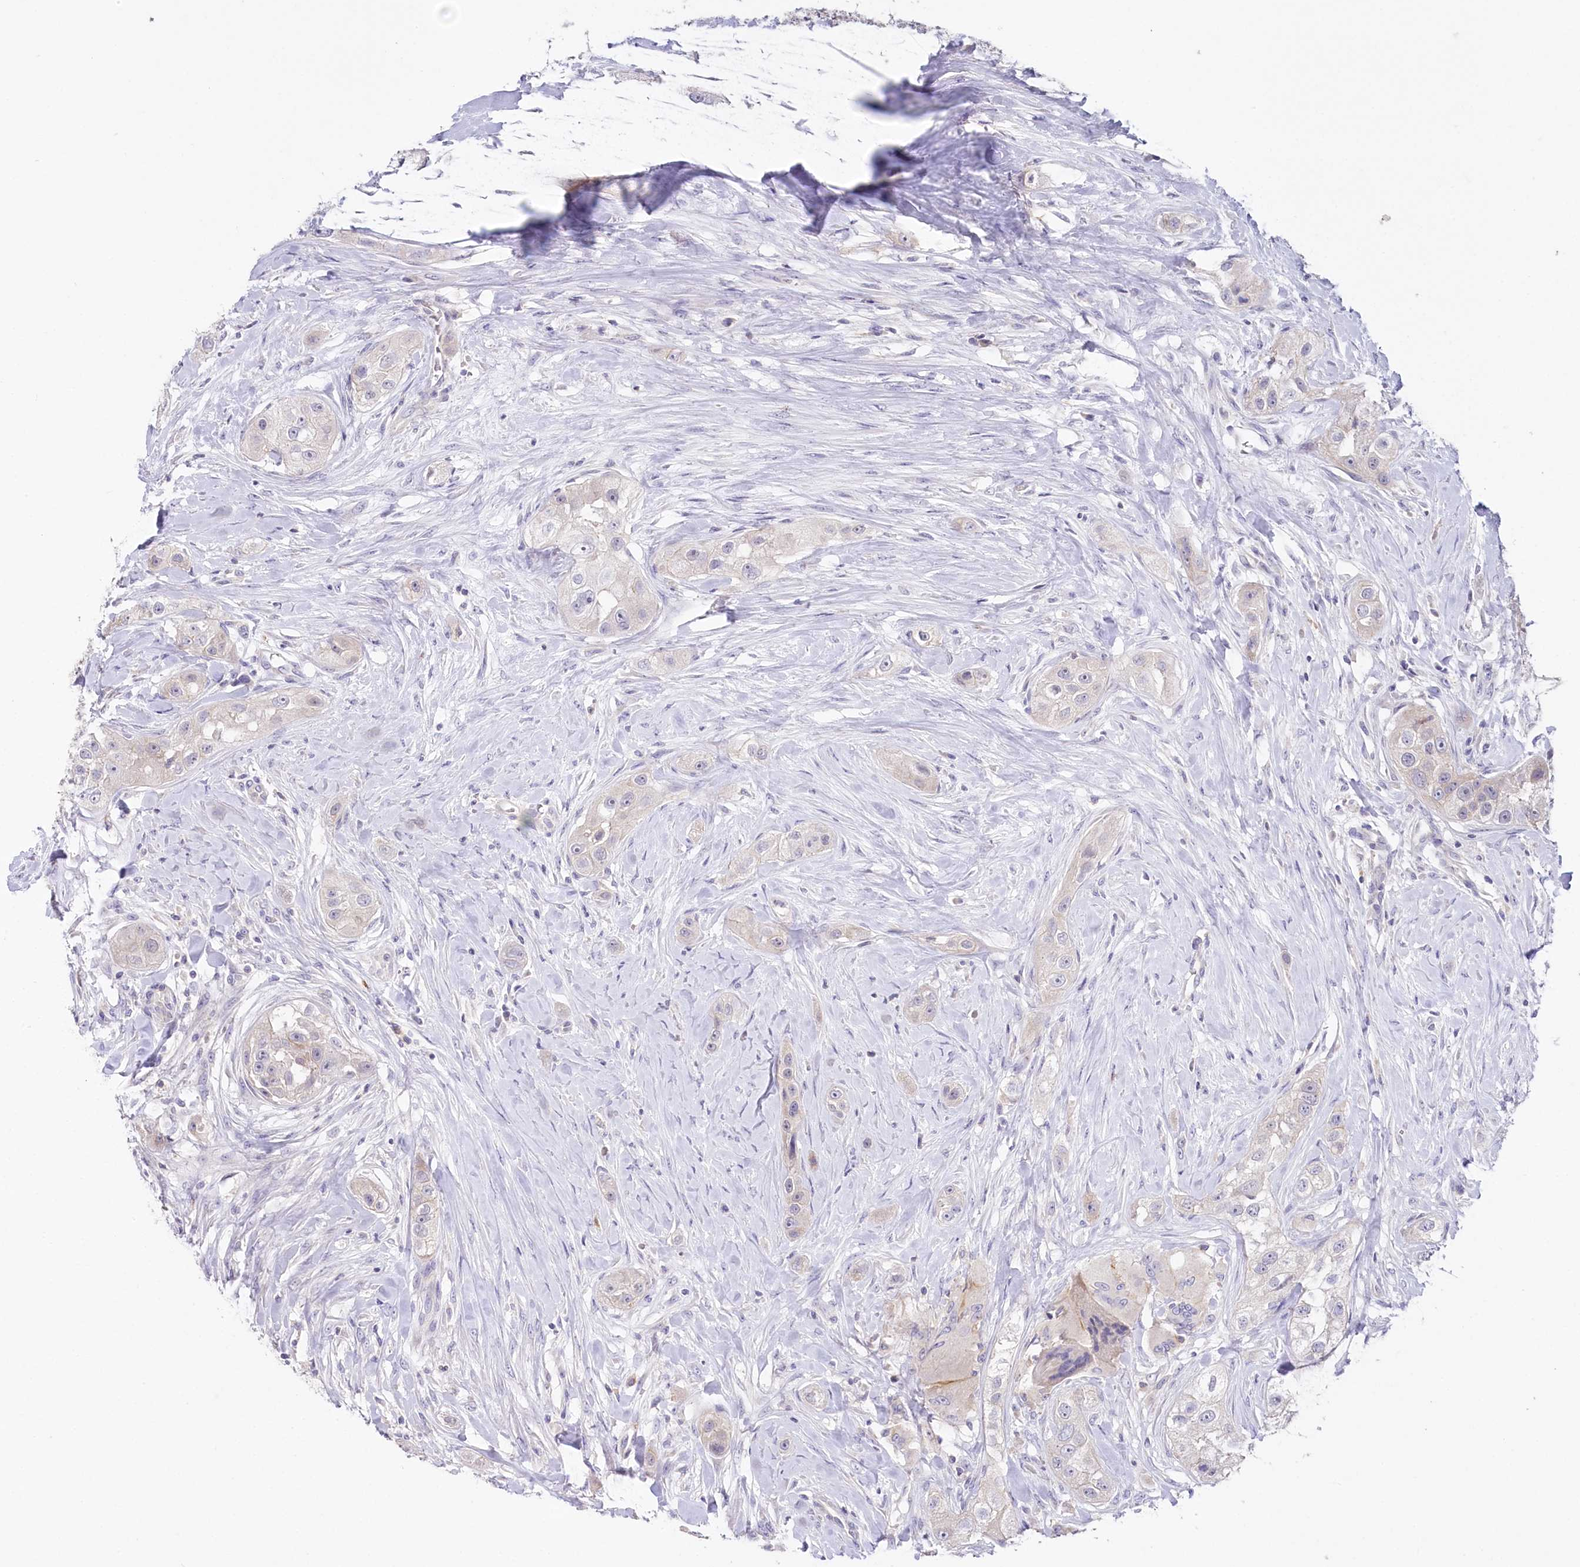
{"staining": {"intensity": "negative", "quantity": "none", "location": "none"}, "tissue": "head and neck cancer", "cell_type": "Tumor cells", "image_type": "cancer", "snomed": [{"axis": "morphology", "description": "Normal tissue, NOS"}, {"axis": "morphology", "description": "Squamous cell carcinoma, NOS"}, {"axis": "topography", "description": "Skeletal muscle"}, {"axis": "topography", "description": "Head-Neck"}], "caption": "Immunohistochemistry (IHC) micrograph of head and neck squamous cell carcinoma stained for a protein (brown), which demonstrates no expression in tumor cells.", "gene": "SLC6A11", "patient": {"sex": "male", "age": 51}}